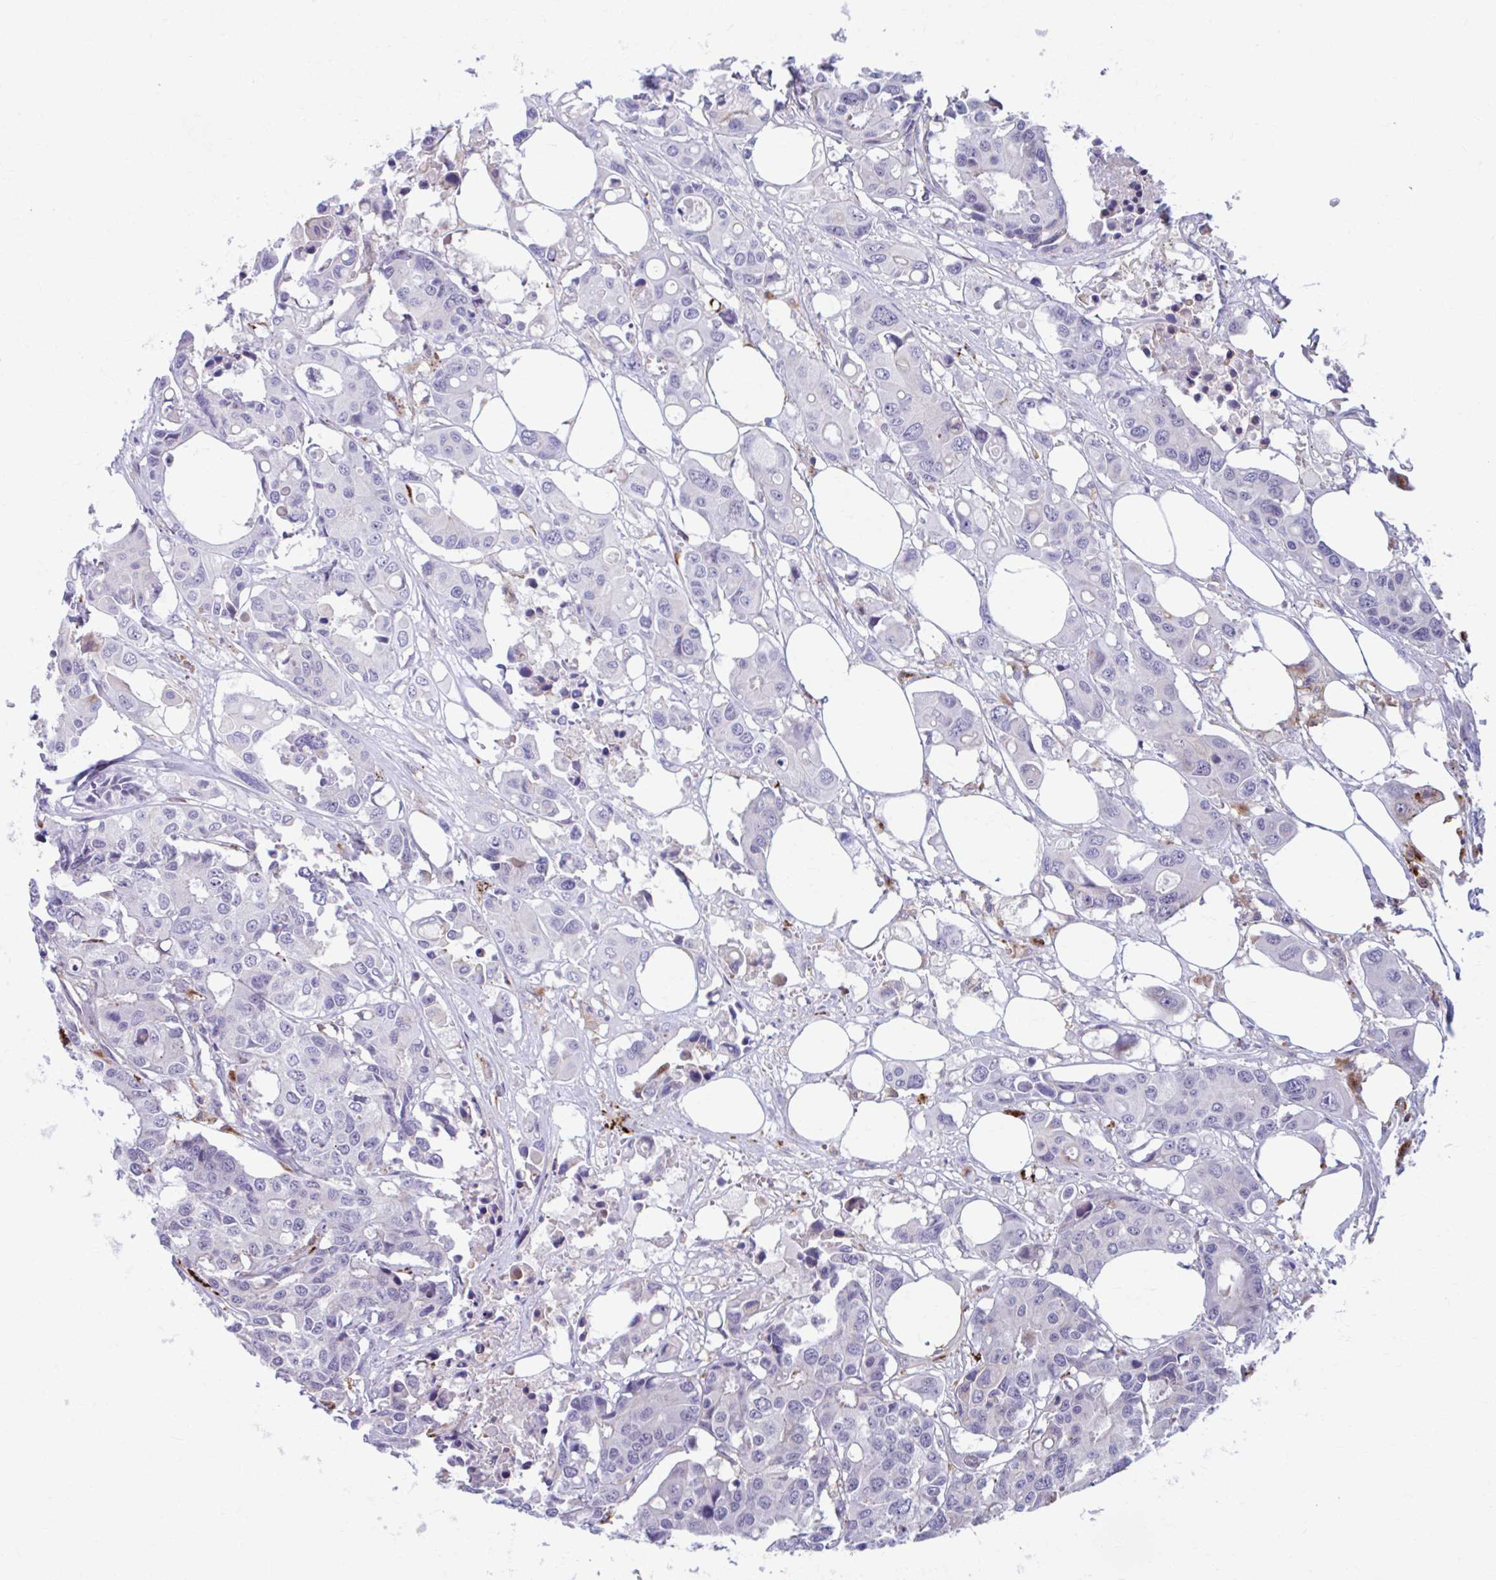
{"staining": {"intensity": "negative", "quantity": "none", "location": "none"}, "tissue": "colorectal cancer", "cell_type": "Tumor cells", "image_type": "cancer", "snomed": [{"axis": "morphology", "description": "Adenocarcinoma, NOS"}, {"axis": "topography", "description": "Colon"}], "caption": "This is an immunohistochemistry (IHC) image of human adenocarcinoma (colorectal). There is no staining in tumor cells.", "gene": "ADAT3", "patient": {"sex": "male", "age": 77}}